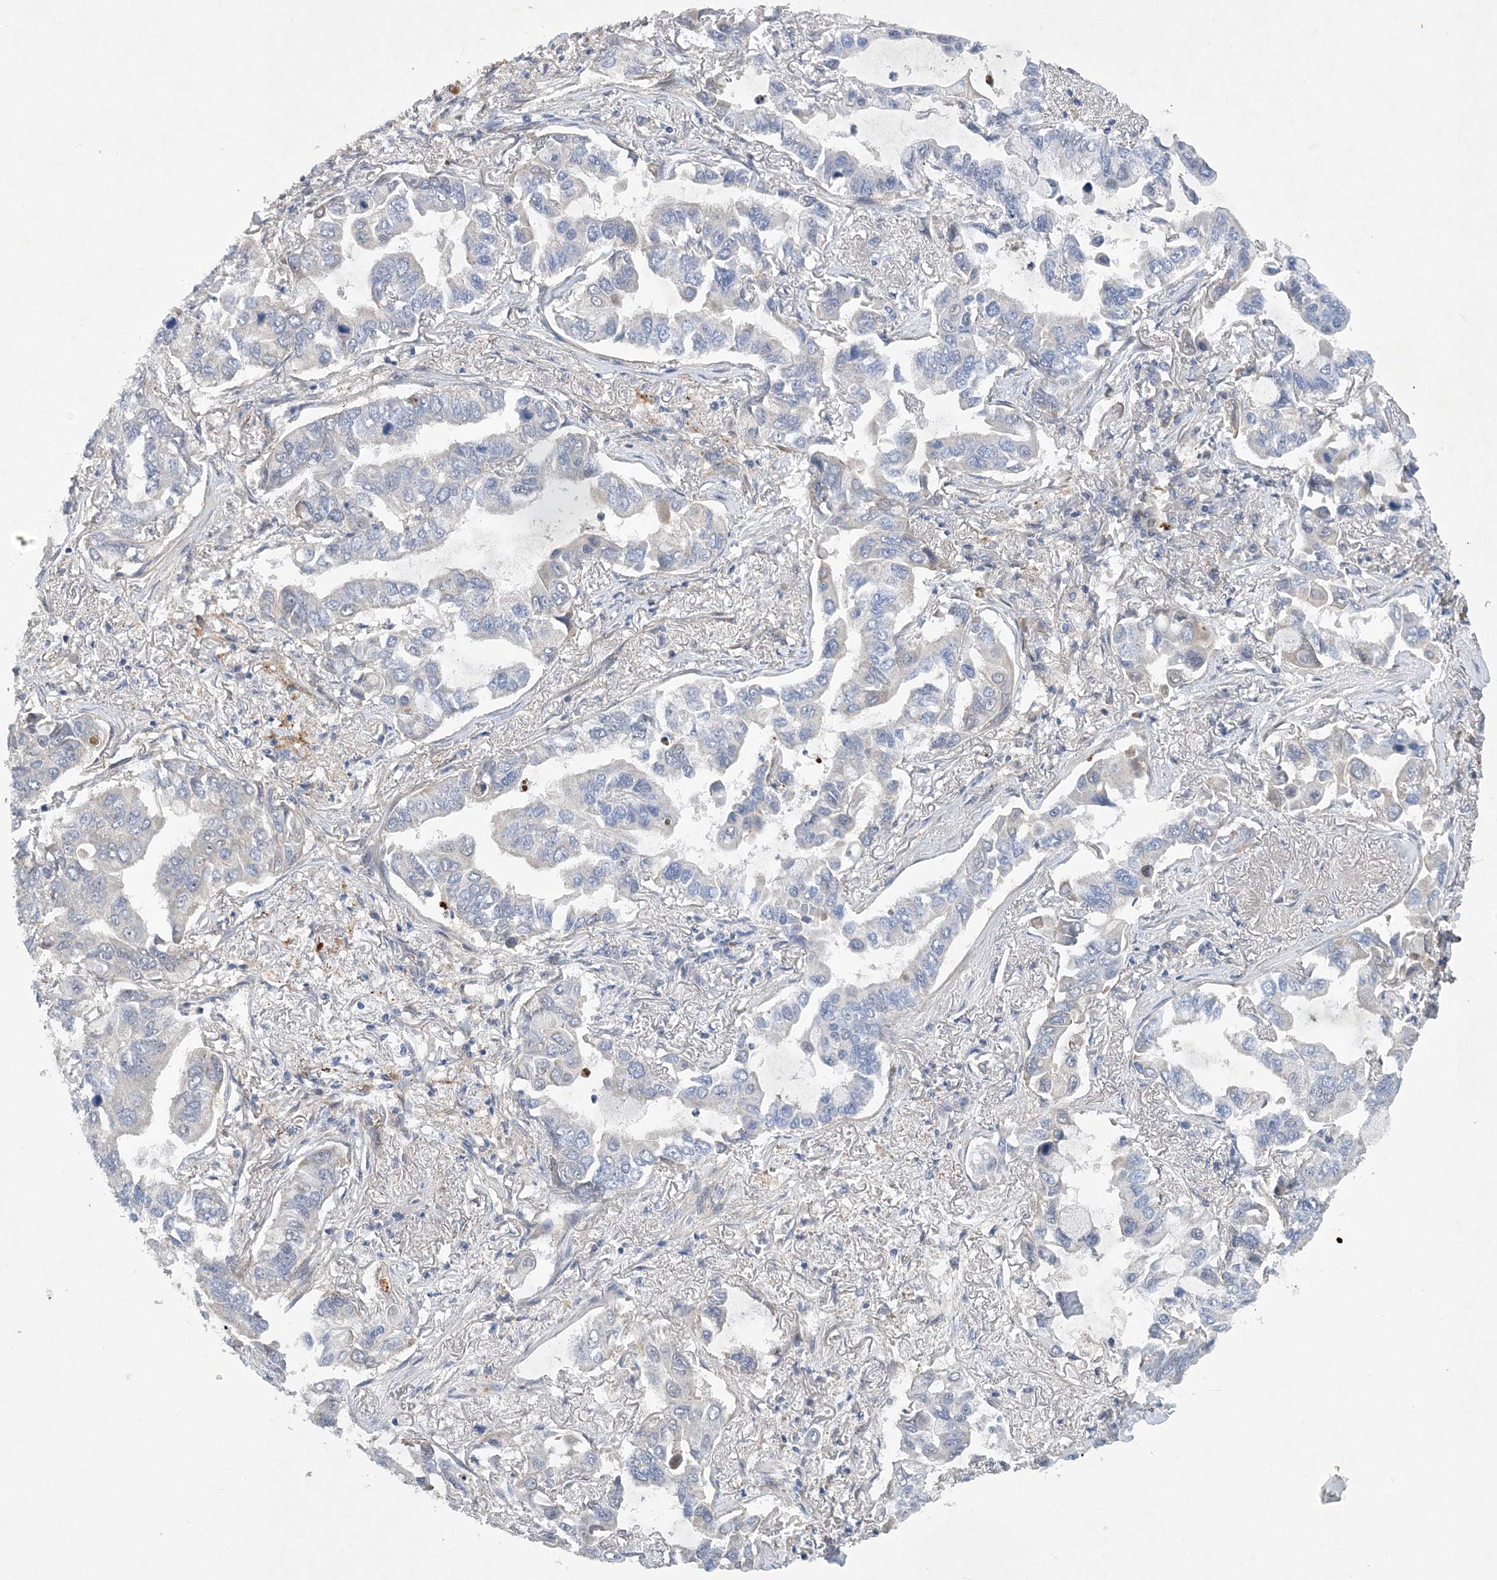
{"staining": {"intensity": "negative", "quantity": "none", "location": "none"}, "tissue": "lung cancer", "cell_type": "Tumor cells", "image_type": "cancer", "snomed": [{"axis": "morphology", "description": "Adenocarcinoma, NOS"}, {"axis": "topography", "description": "Lung"}], "caption": "High magnification brightfield microscopy of lung cancer stained with DAB (brown) and counterstained with hematoxylin (blue): tumor cells show no significant positivity.", "gene": "FAM217A", "patient": {"sex": "male", "age": 64}}